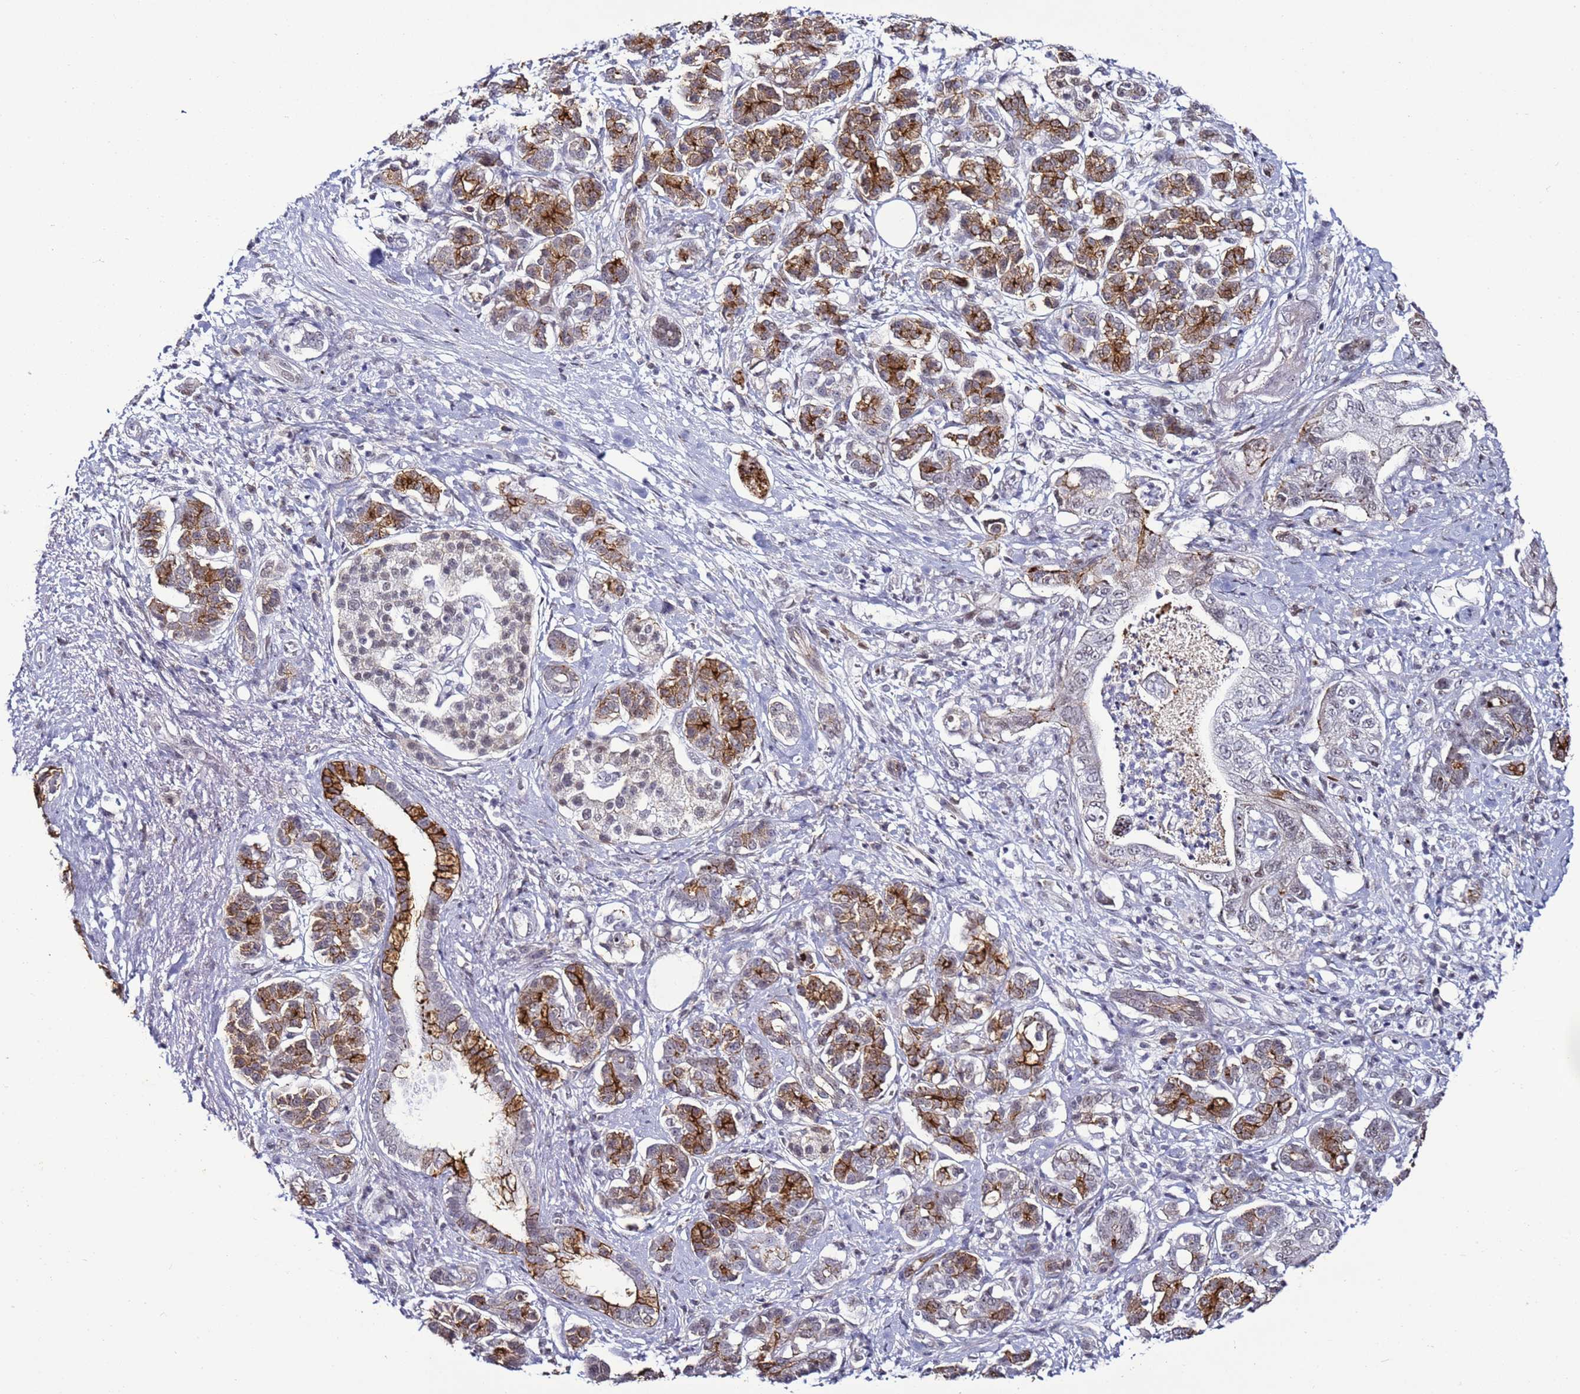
{"staining": {"intensity": "moderate", "quantity": "<25%", "location": "cytoplasmic/membranous"}, "tissue": "pancreatic cancer", "cell_type": "Tumor cells", "image_type": "cancer", "snomed": [{"axis": "morphology", "description": "Adenocarcinoma, NOS"}, {"axis": "topography", "description": "Pancreas"}], "caption": "The immunohistochemical stain shows moderate cytoplasmic/membranous expression in tumor cells of adenocarcinoma (pancreatic) tissue.", "gene": "PSMA7", "patient": {"sex": "female", "age": 73}}